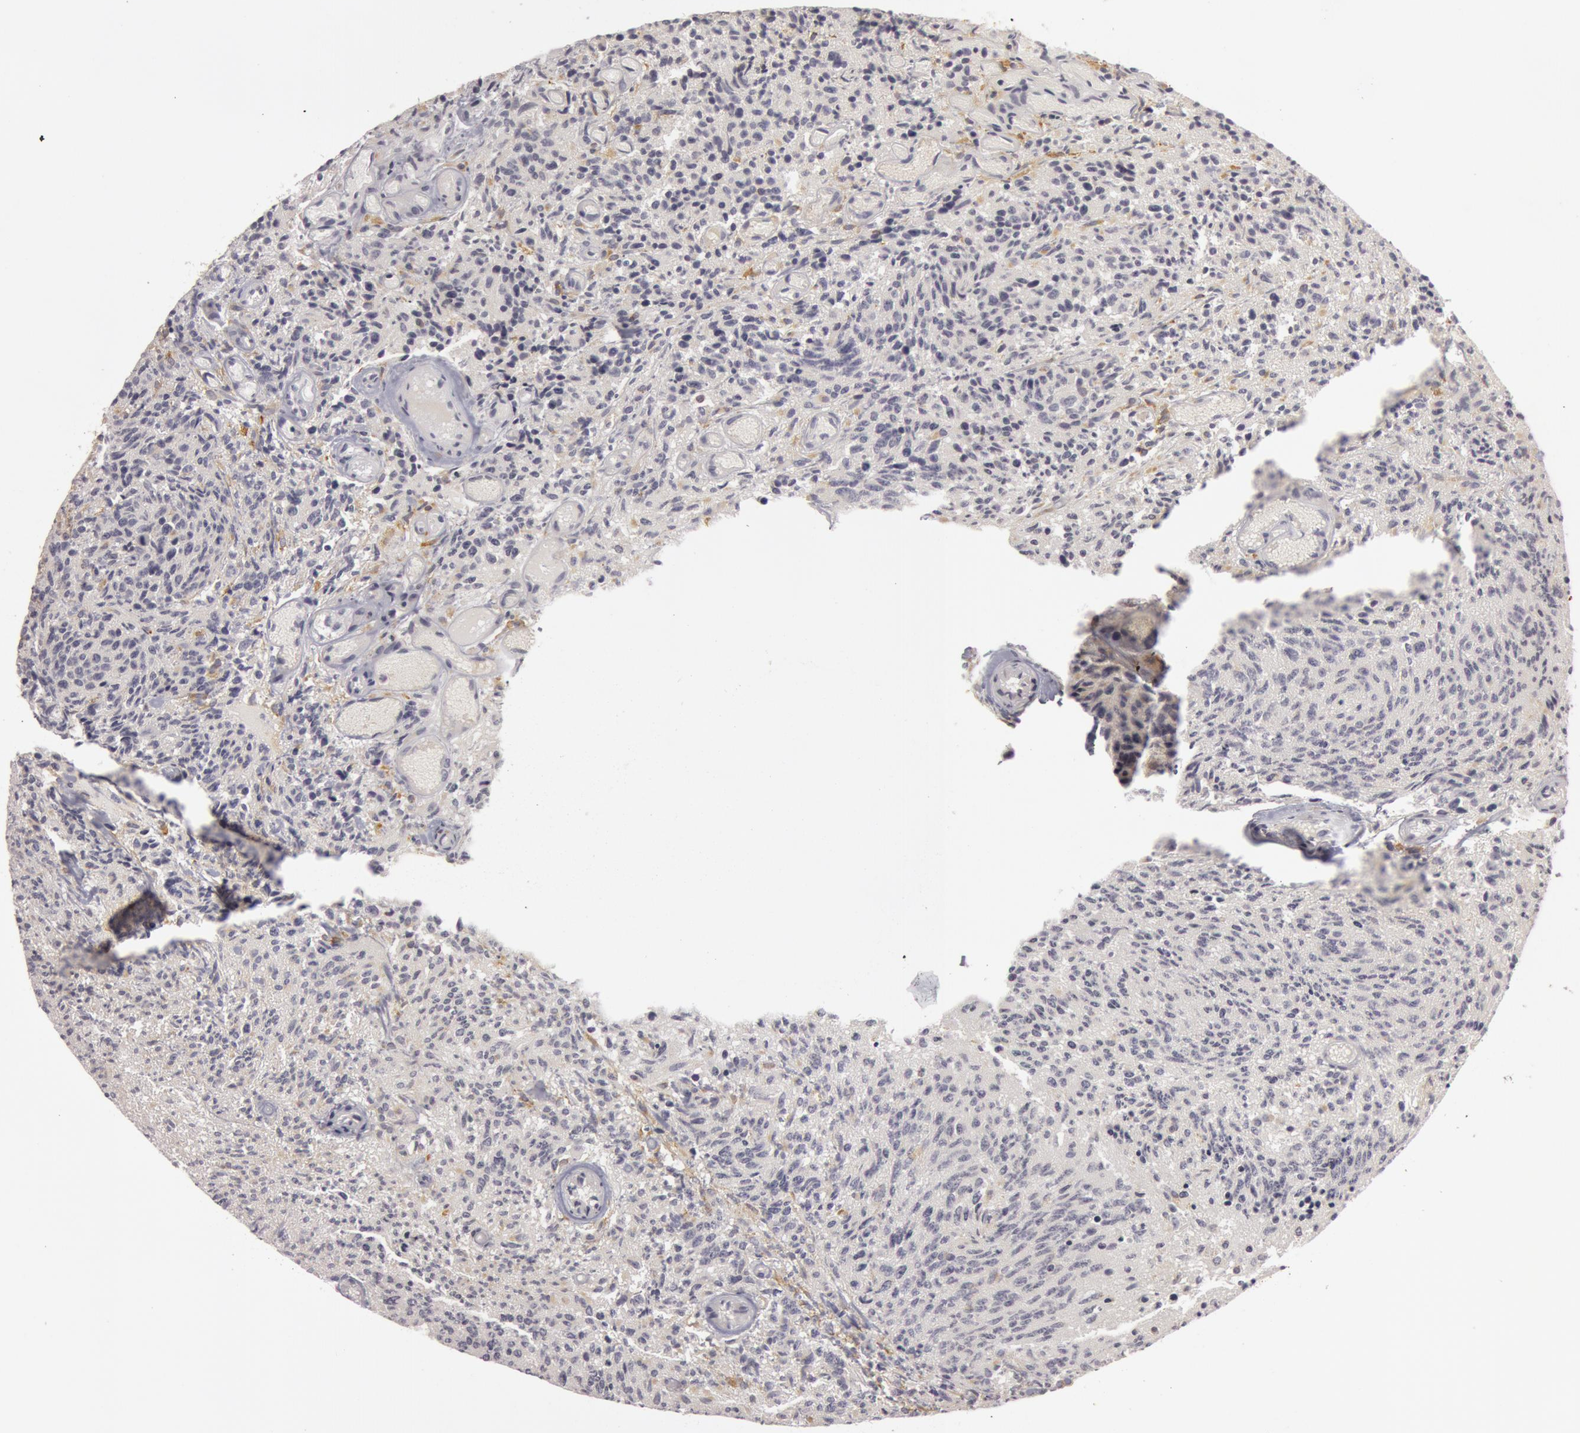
{"staining": {"intensity": "weak", "quantity": "<25%", "location": "cytoplasmic/membranous"}, "tissue": "glioma", "cell_type": "Tumor cells", "image_type": "cancer", "snomed": [{"axis": "morphology", "description": "Glioma, malignant, High grade"}, {"axis": "topography", "description": "Brain"}], "caption": "The micrograph displays no staining of tumor cells in malignant high-grade glioma.", "gene": "C7", "patient": {"sex": "male", "age": 36}}